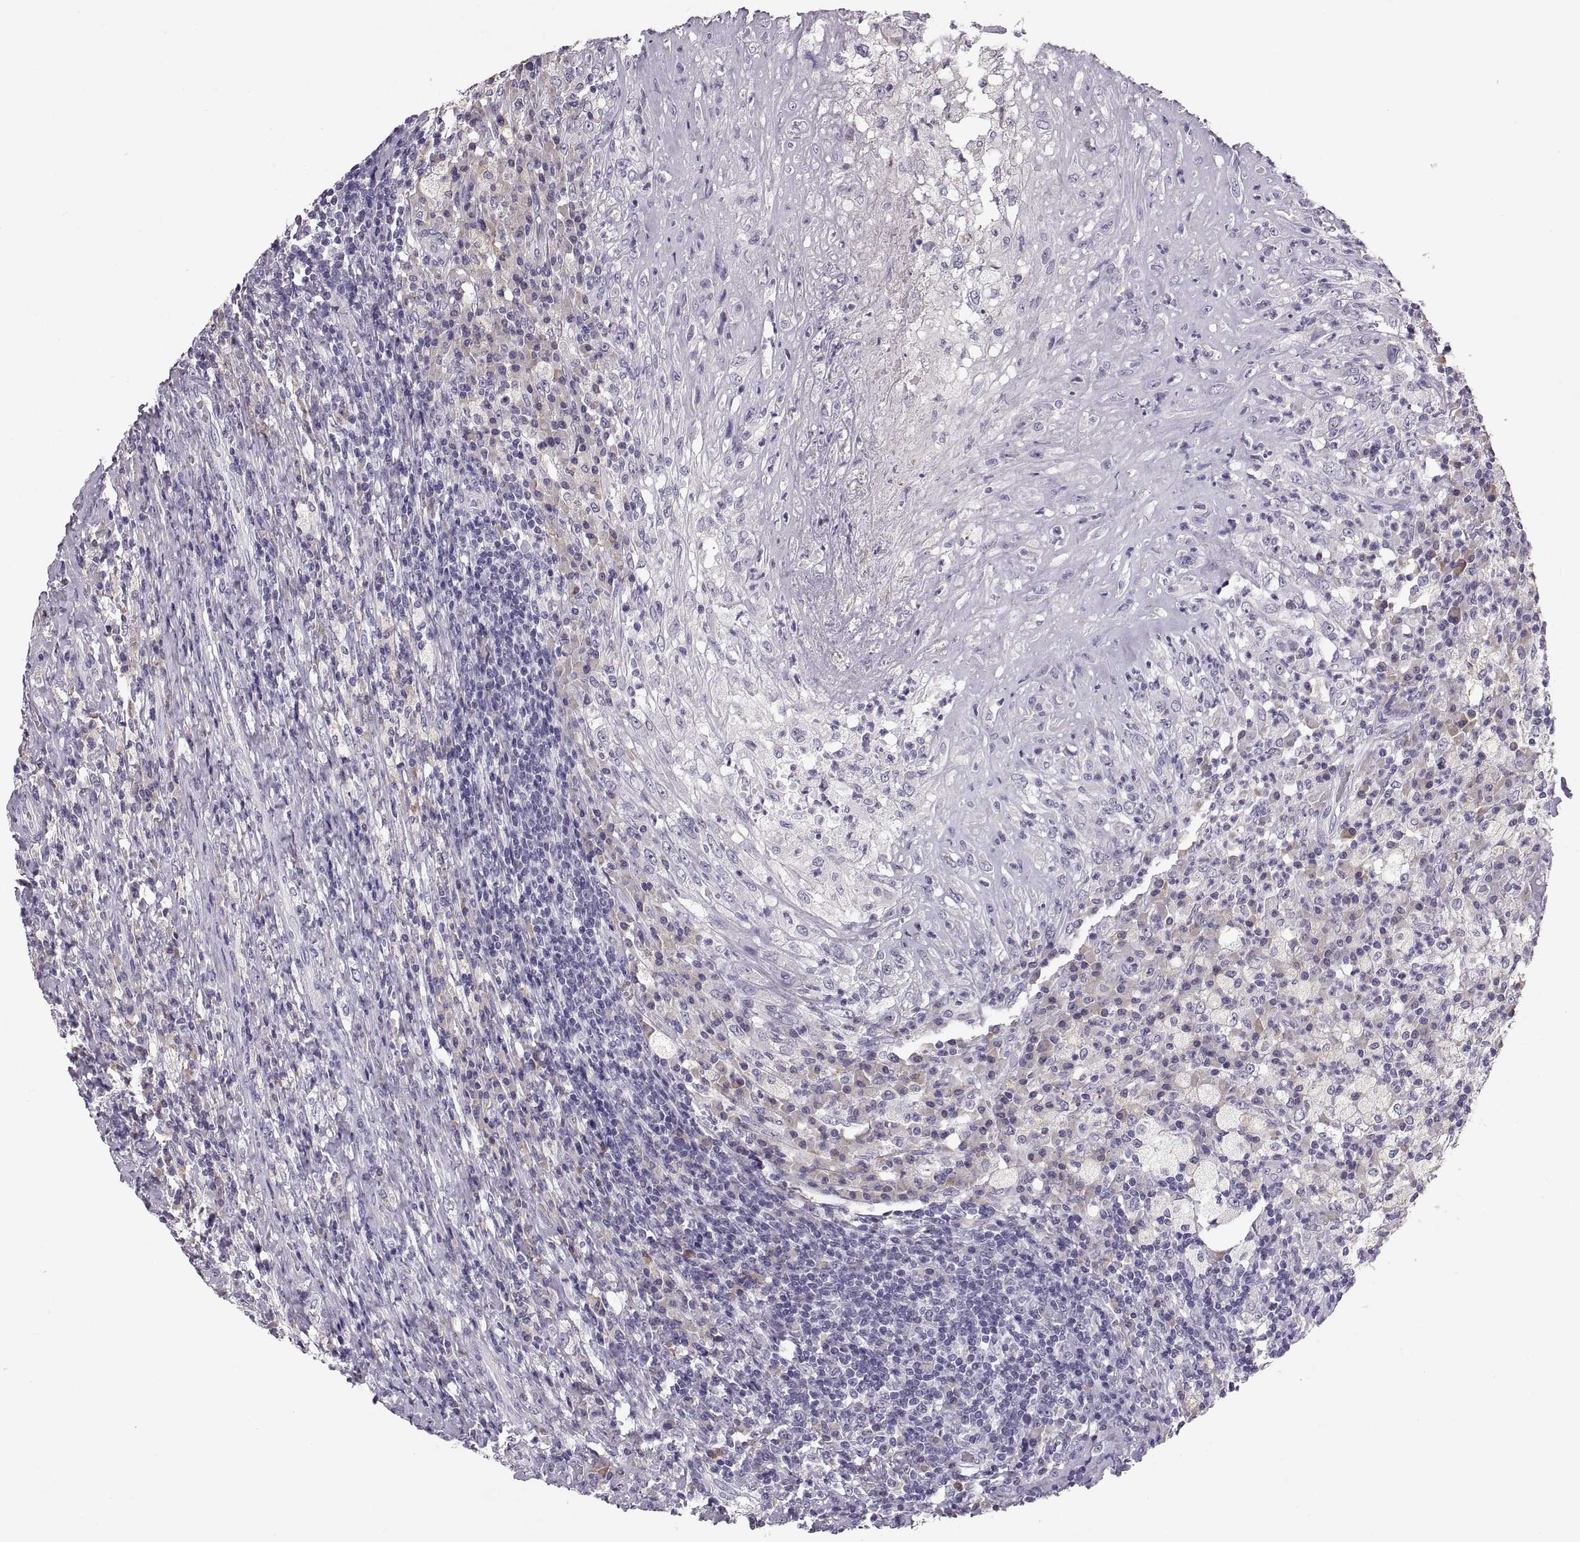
{"staining": {"intensity": "negative", "quantity": "none", "location": "none"}, "tissue": "testis cancer", "cell_type": "Tumor cells", "image_type": "cancer", "snomed": [{"axis": "morphology", "description": "Necrosis, NOS"}, {"axis": "morphology", "description": "Carcinoma, Embryonal, NOS"}, {"axis": "topography", "description": "Testis"}], "caption": "Immunohistochemistry (IHC) of human testis cancer shows no expression in tumor cells.", "gene": "MAGEB18", "patient": {"sex": "male", "age": 19}}